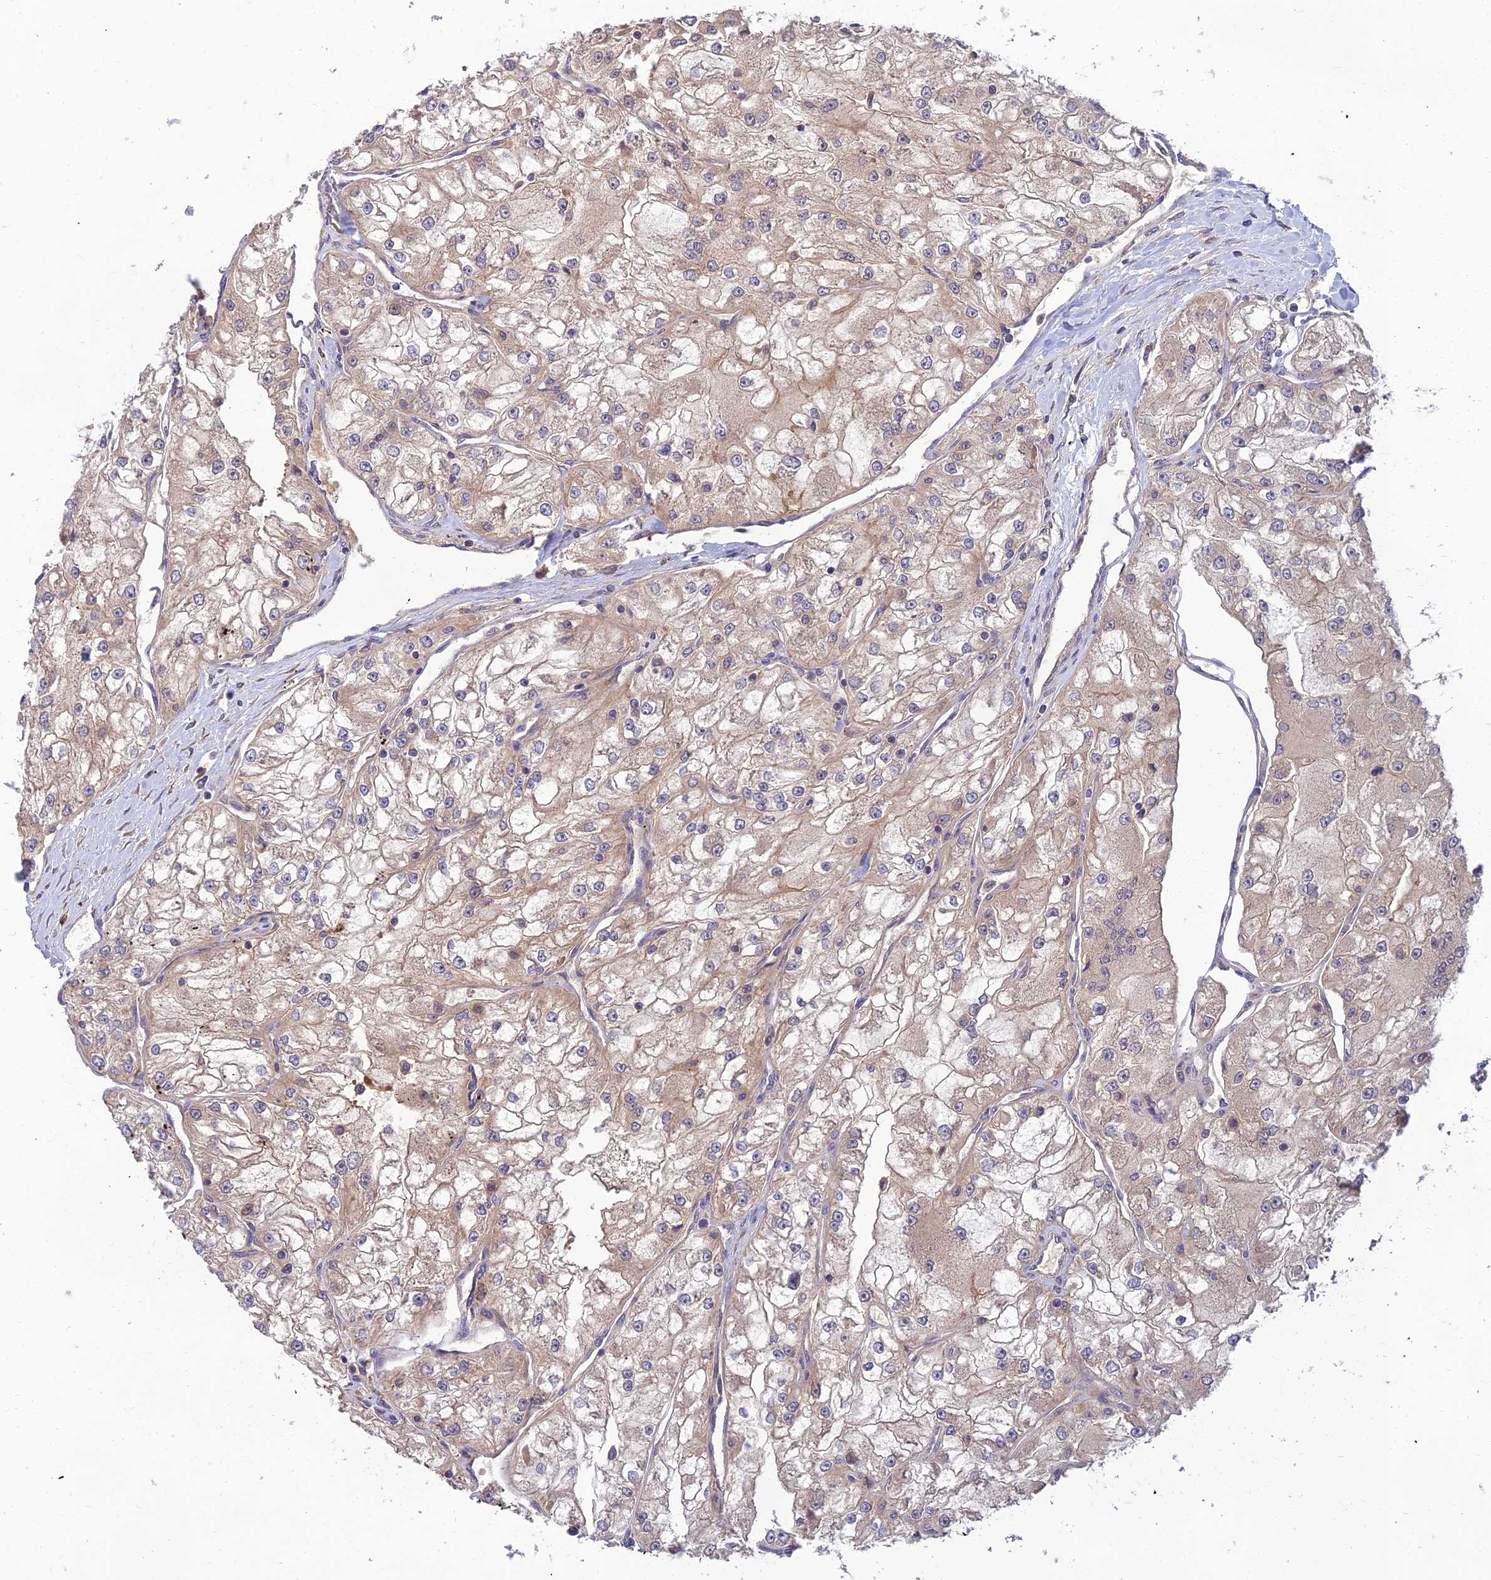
{"staining": {"intensity": "weak", "quantity": "25%-75%", "location": "cytoplasmic/membranous"}, "tissue": "renal cancer", "cell_type": "Tumor cells", "image_type": "cancer", "snomed": [{"axis": "morphology", "description": "Adenocarcinoma, NOS"}, {"axis": "topography", "description": "Kidney"}], "caption": "Immunohistochemistry micrograph of human renal adenocarcinoma stained for a protein (brown), which demonstrates low levels of weak cytoplasmic/membranous staining in about 25%-75% of tumor cells.", "gene": "FAM151B", "patient": {"sex": "female", "age": 72}}